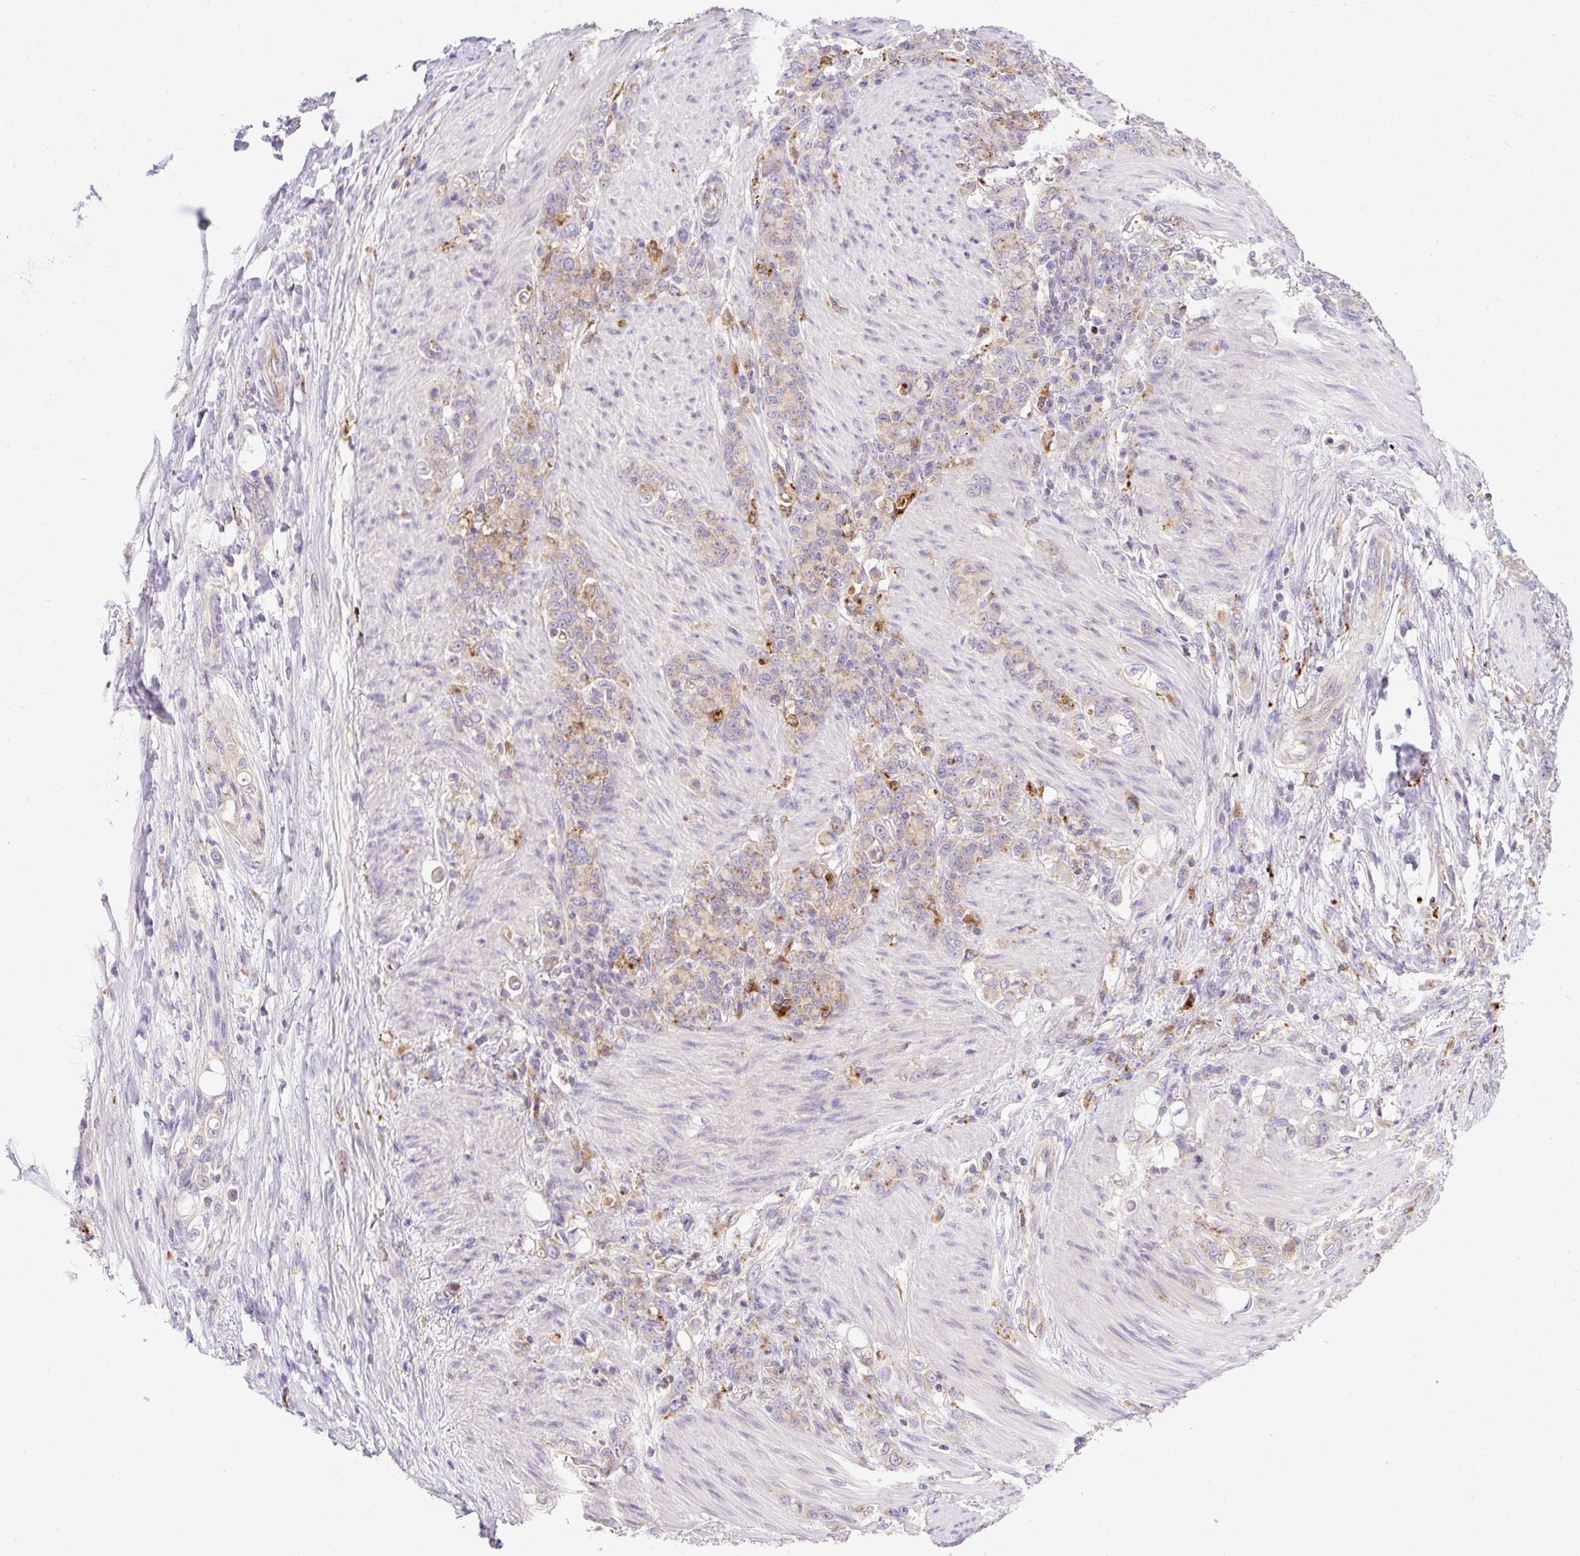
{"staining": {"intensity": "moderate", "quantity": "<25%", "location": "cytoplasmic/membranous"}, "tissue": "stomach cancer", "cell_type": "Tumor cells", "image_type": "cancer", "snomed": [{"axis": "morphology", "description": "Adenocarcinoma, NOS"}, {"axis": "topography", "description": "Stomach"}], "caption": "IHC histopathology image of stomach cancer stained for a protein (brown), which demonstrates low levels of moderate cytoplasmic/membranous expression in approximately <25% of tumor cells.", "gene": "HEXB", "patient": {"sex": "female", "age": 79}}